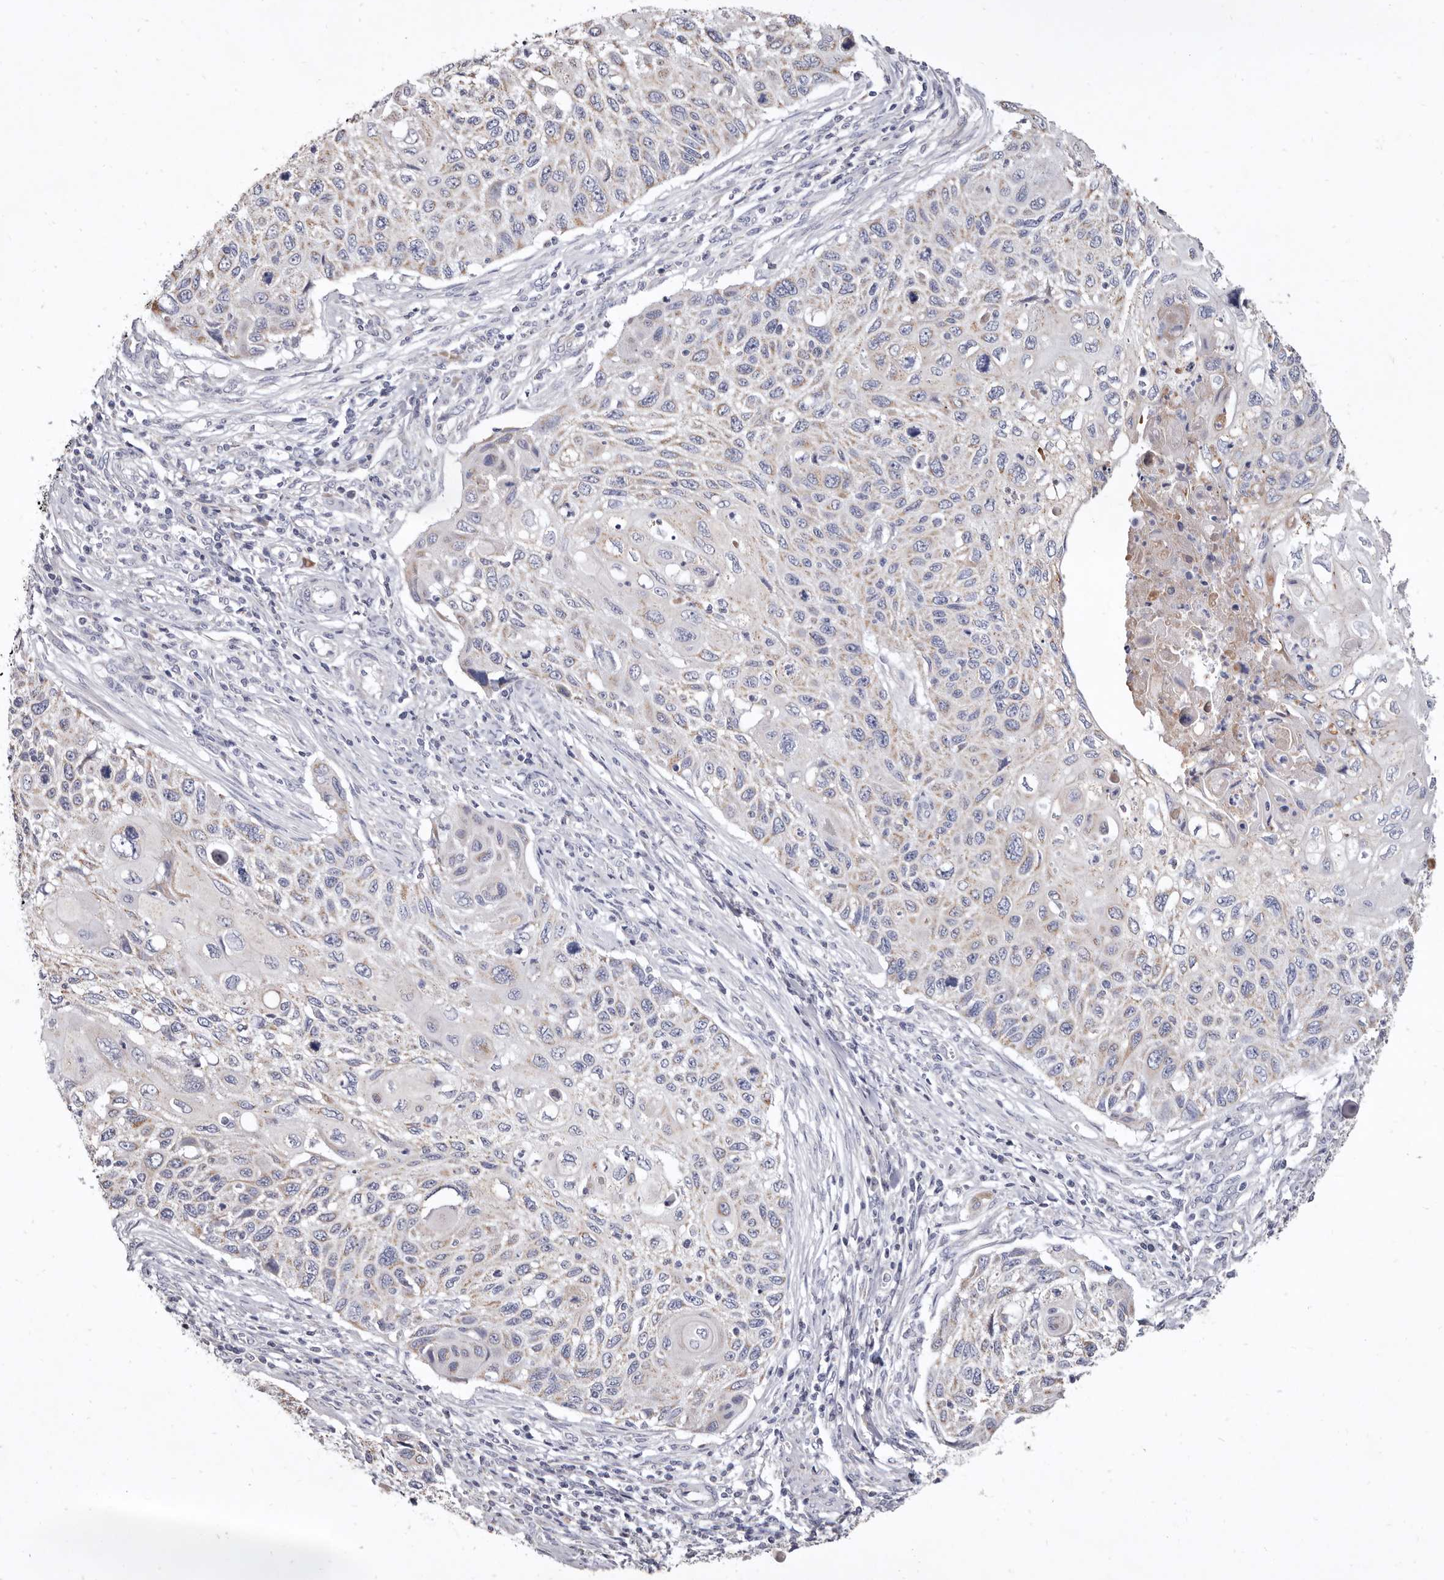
{"staining": {"intensity": "weak", "quantity": "25%-75%", "location": "cytoplasmic/membranous"}, "tissue": "cervical cancer", "cell_type": "Tumor cells", "image_type": "cancer", "snomed": [{"axis": "morphology", "description": "Squamous cell carcinoma, NOS"}, {"axis": "topography", "description": "Cervix"}], "caption": "There is low levels of weak cytoplasmic/membranous staining in tumor cells of cervical squamous cell carcinoma, as demonstrated by immunohistochemical staining (brown color).", "gene": "CYP2E1", "patient": {"sex": "female", "age": 70}}